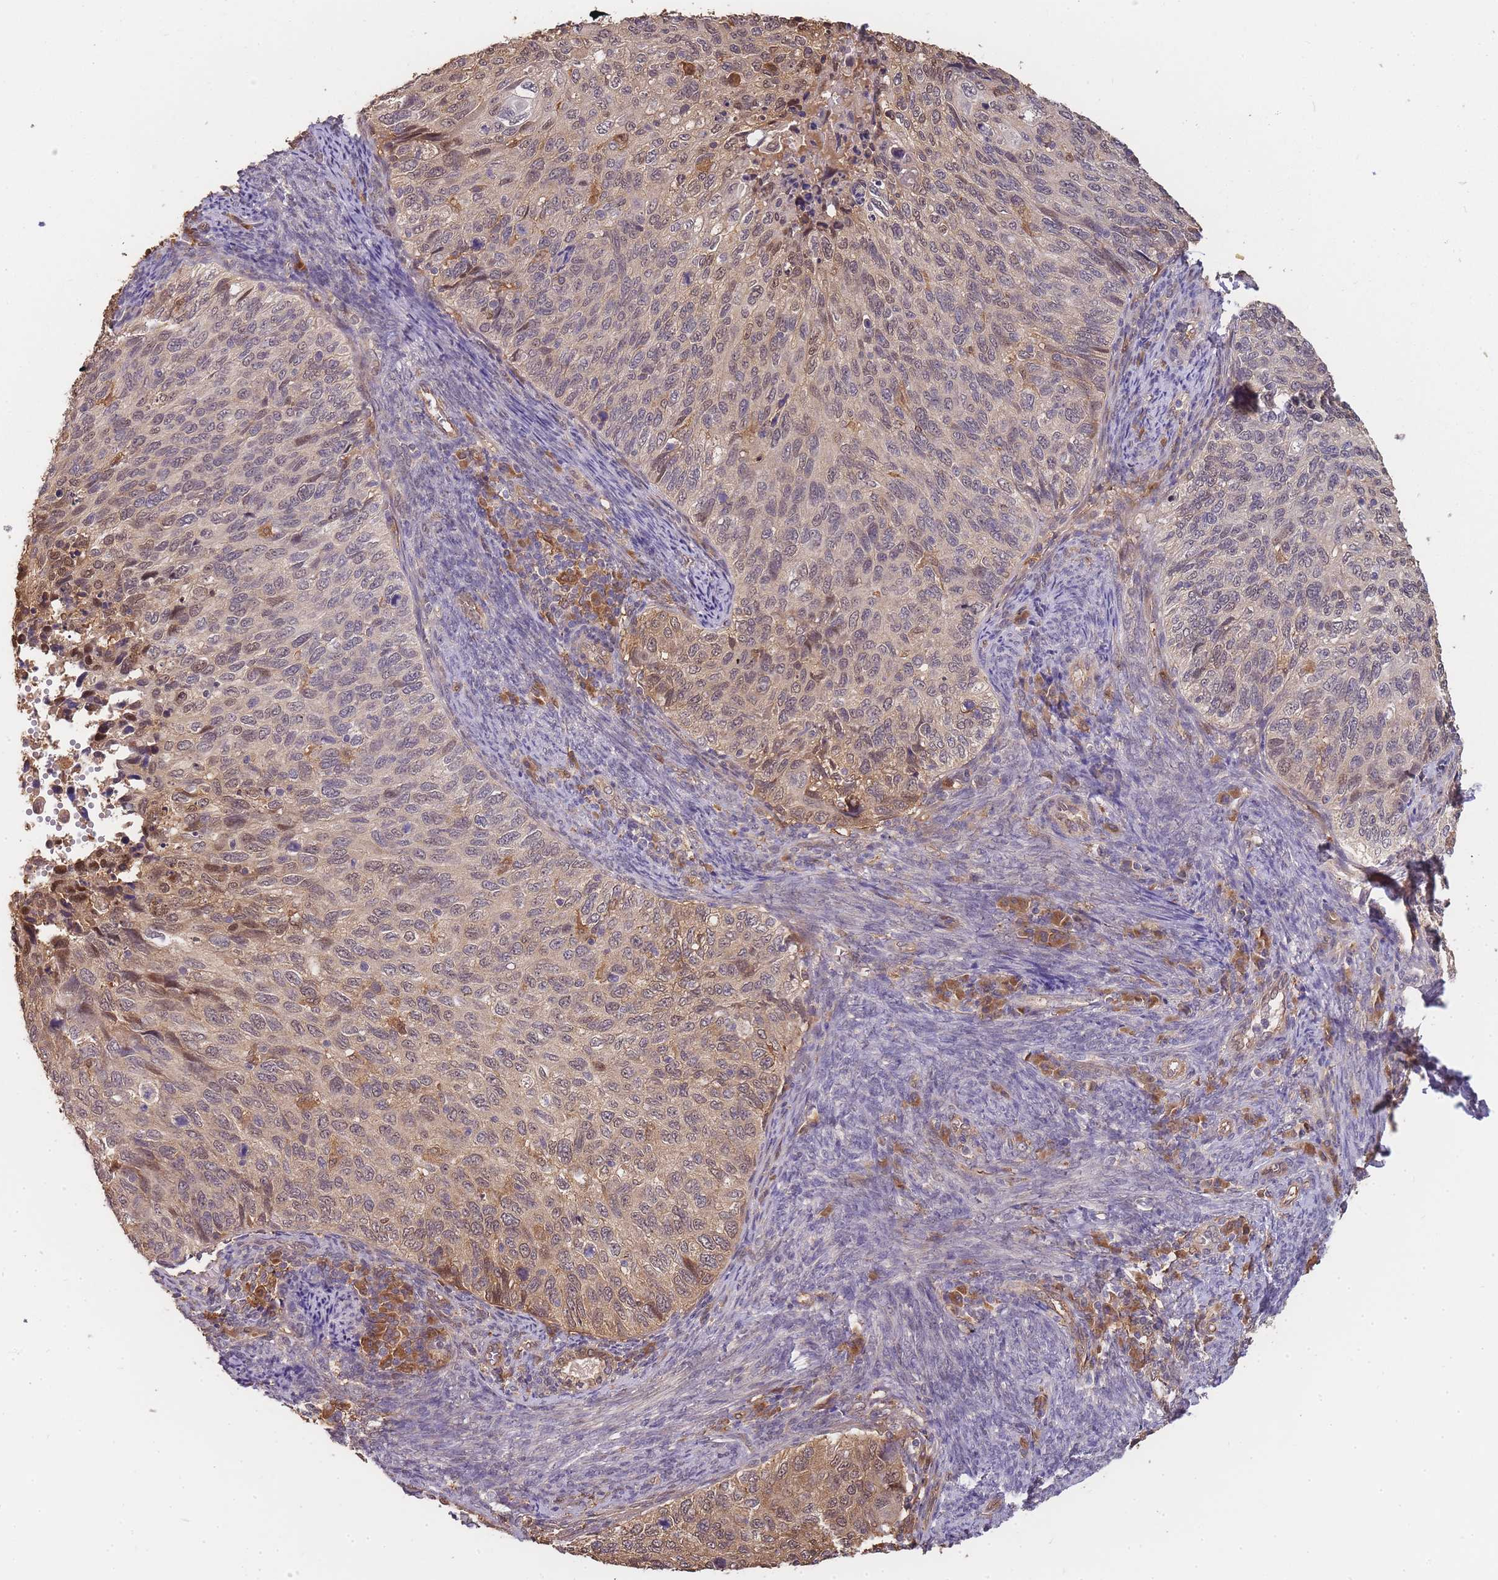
{"staining": {"intensity": "weak", "quantity": "25%-75%", "location": "cytoplasmic/membranous,nuclear"}, "tissue": "cervical cancer", "cell_type": "Tumor cells", "image_type": "cancer", "snomed": [{"axis": "morphology", "description": "Squamous cell carcinoma, NOS"}, {"axis": "topography", "description": "Cervix"}], "caption": "Human cervical squamous cell carcinoma stained with a protein marker exhibits weak staining in tumor cells.", "gene": "CDKN2AIPNL", "patient": {"sex": "female", "age": 70}}